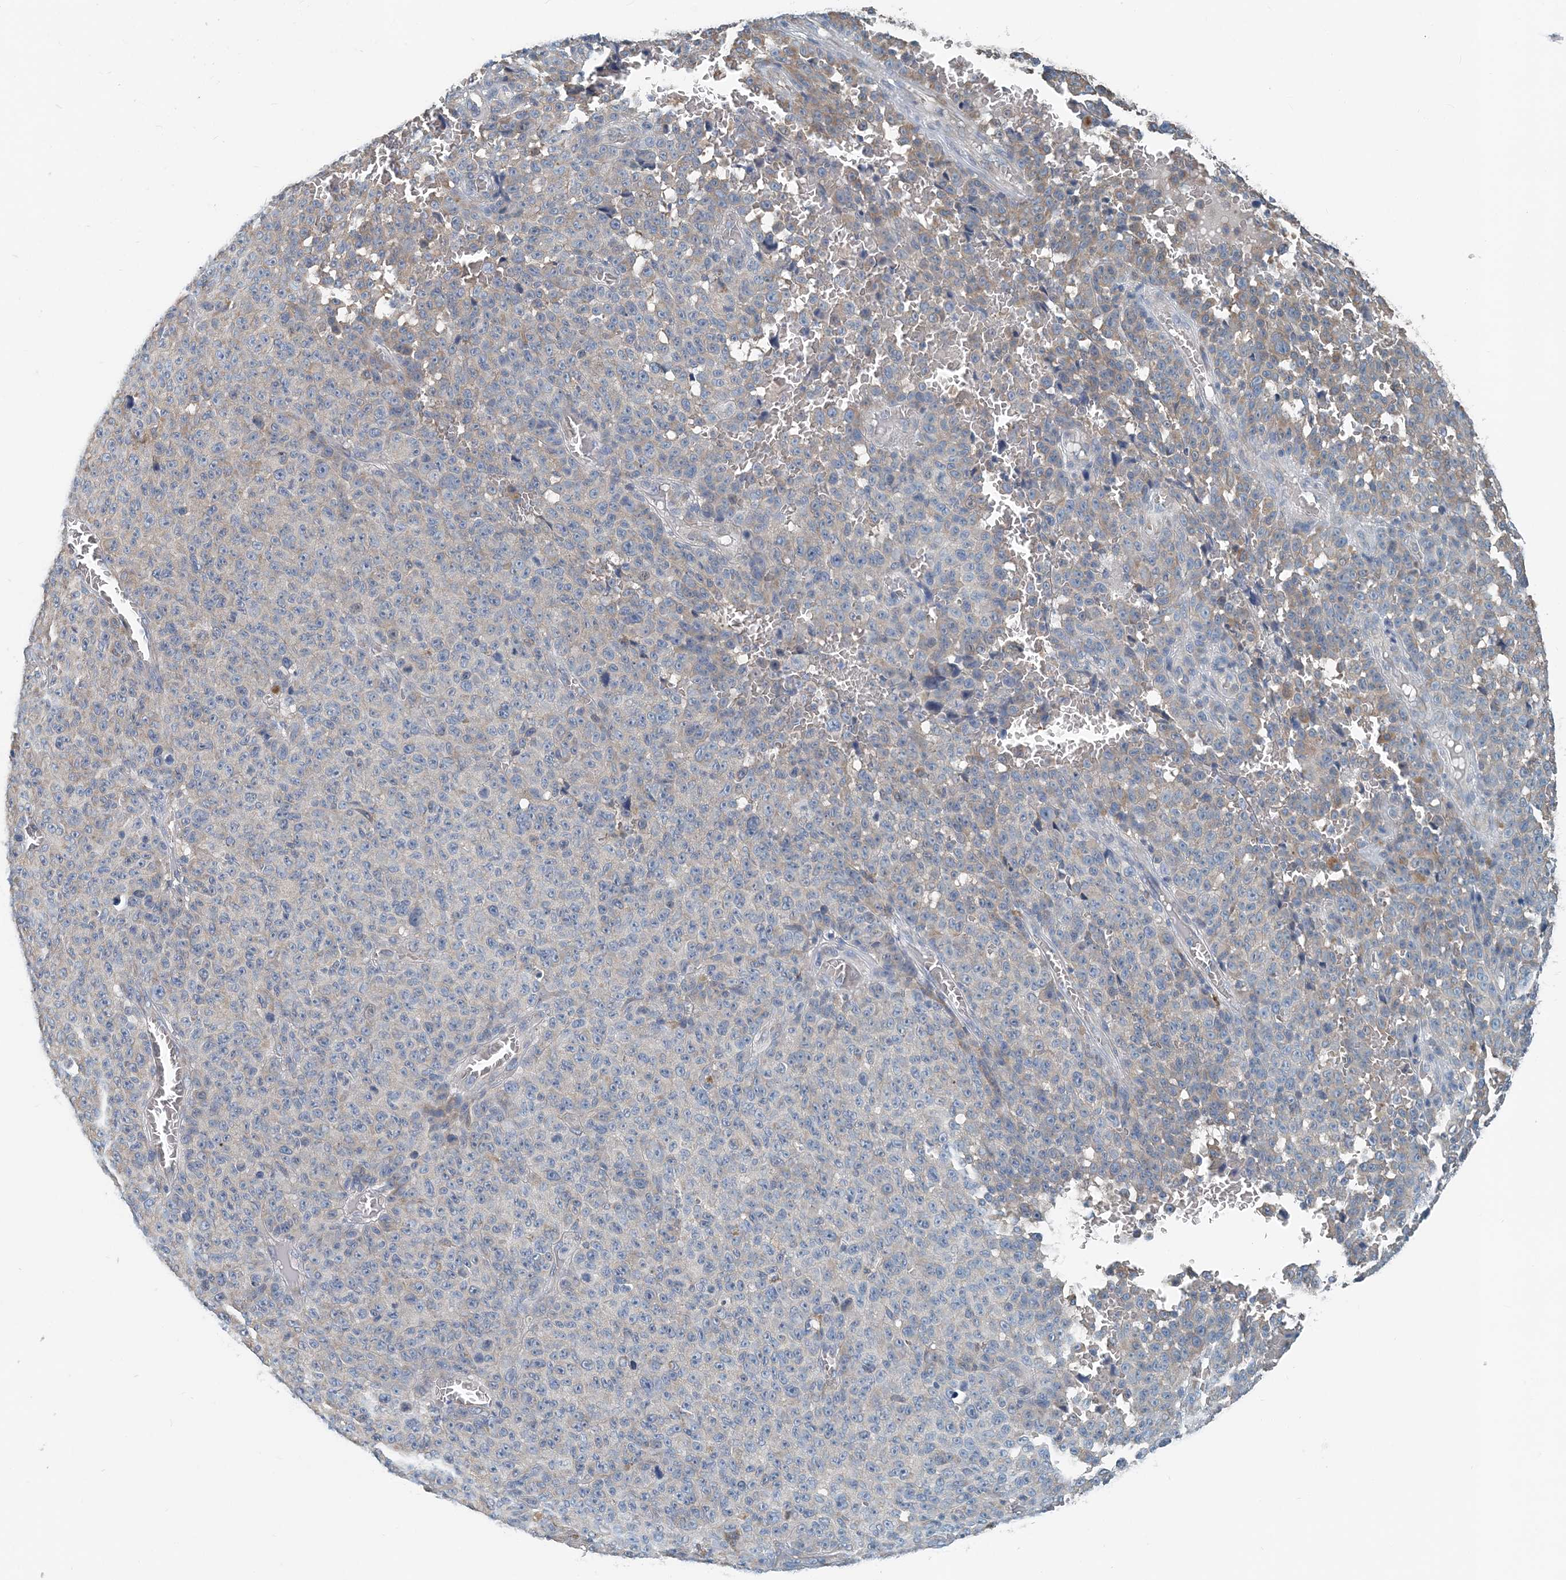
{"staining": {"intensity": "negative", "quantity": "none", "location": "none"}, "tissue": "melanoma", "cell_type": "Tumor cells", "image_type": "cancer", "snomed": [{"axis": "morphology", "description": "Malignant melanoma, NOS"}, {"axis": "topography", "description": "Skin"}], "caption": "This is an immunohistochemistry photomicrograph of malignant melanoma. There is no positivity in tumor cells.", "gene": "EEF1A2", "patient": {"sex": "female", "age": 82}}